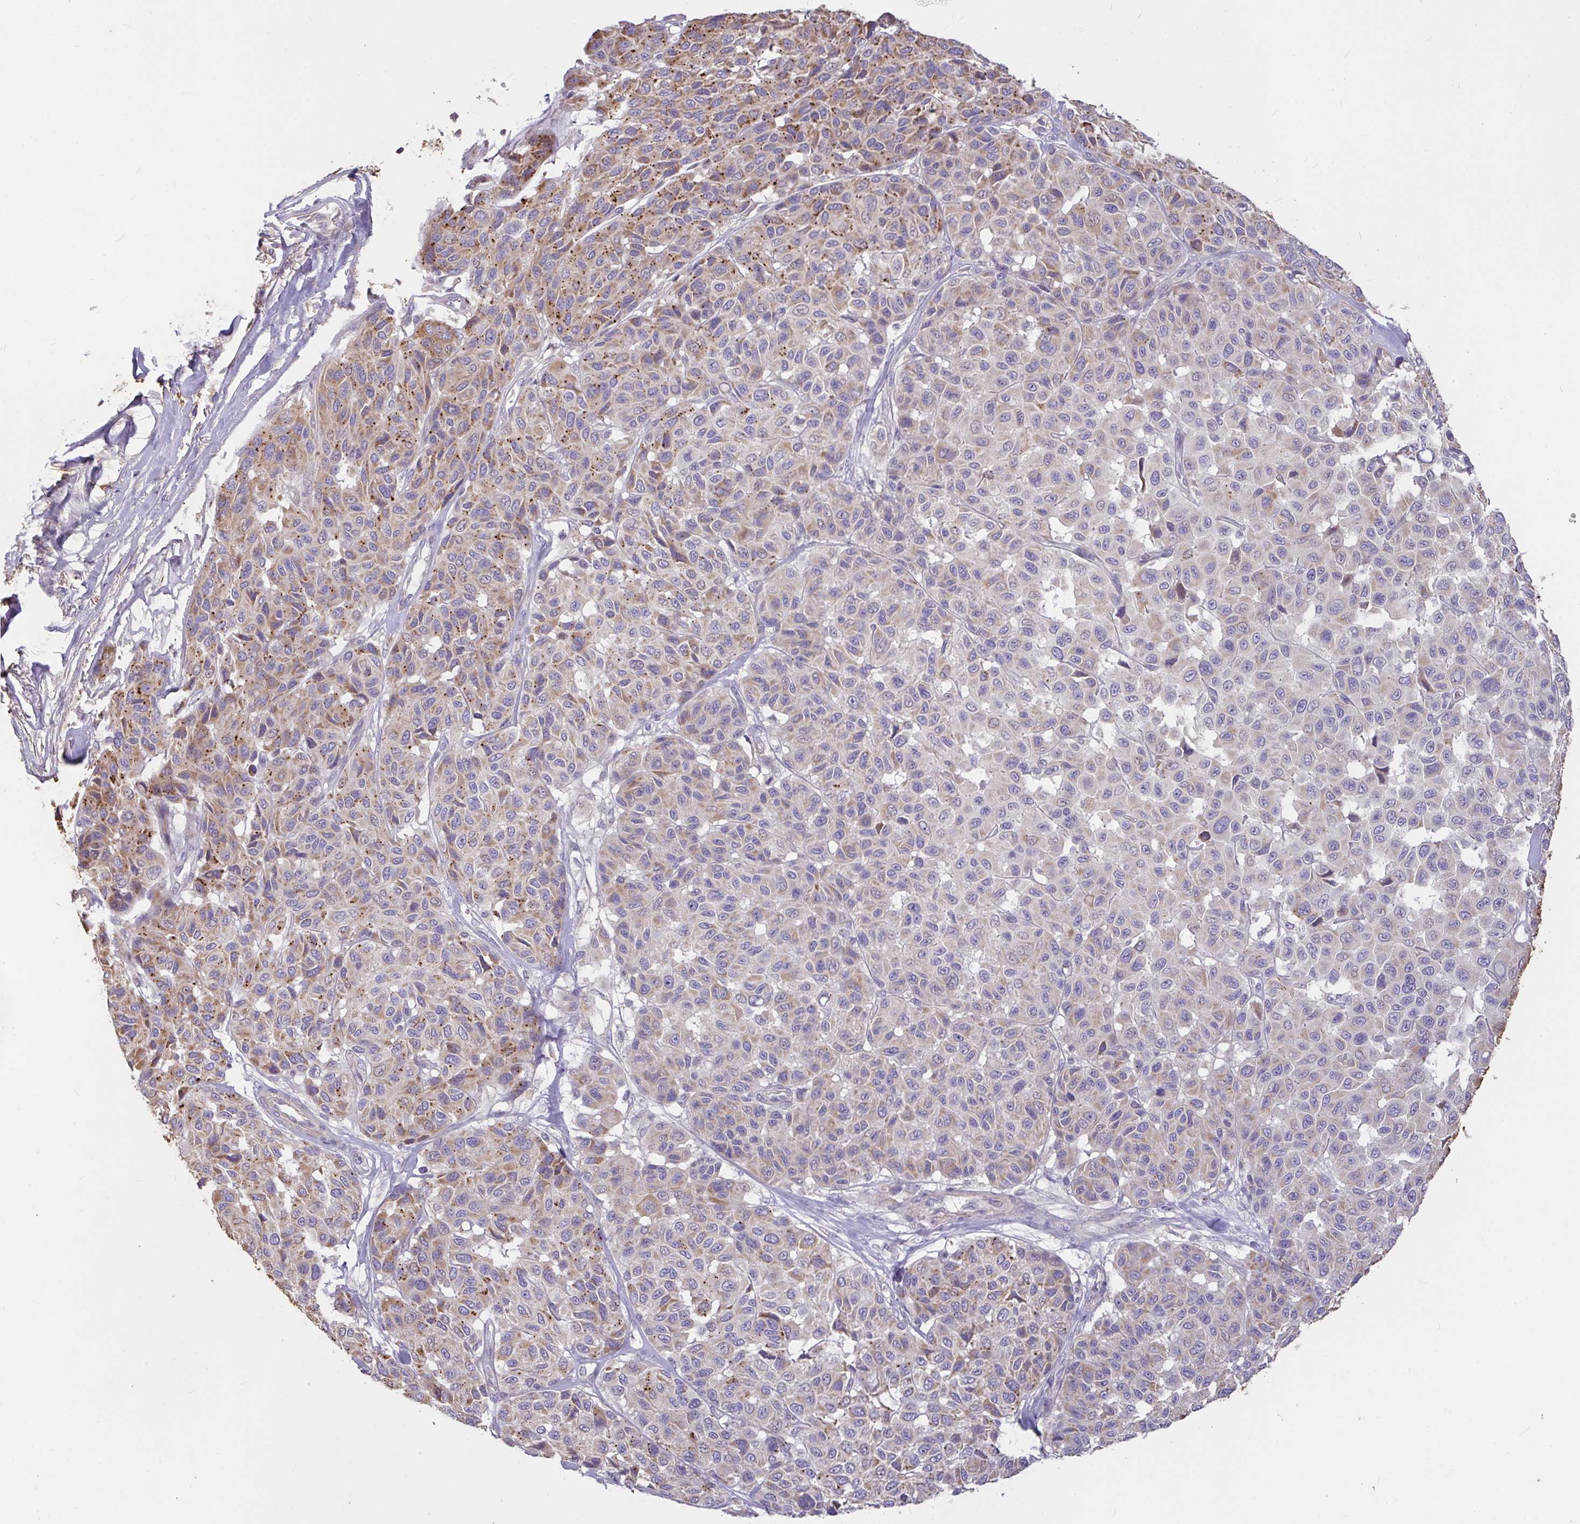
{"staining": {"intensity": "moderate", "quantity": "25%-75%", "location": "cytoplasmic/membranous"}, "tissue": "melanoma", "cell_type": "Tumor cells", "image_type": "cancer", "snomed": [{"axis": "morphology", "description": "Malignant melanoma, NOS"}, {"axis": "topography", "description": "Skin"}], "caption": "Moderate cytoplasmic/membranous expression is identified in about 25%-75% of tumor cells in melanoma.", "gene": "FCER1A", "patient": {"sex": "female", "age": 66}}